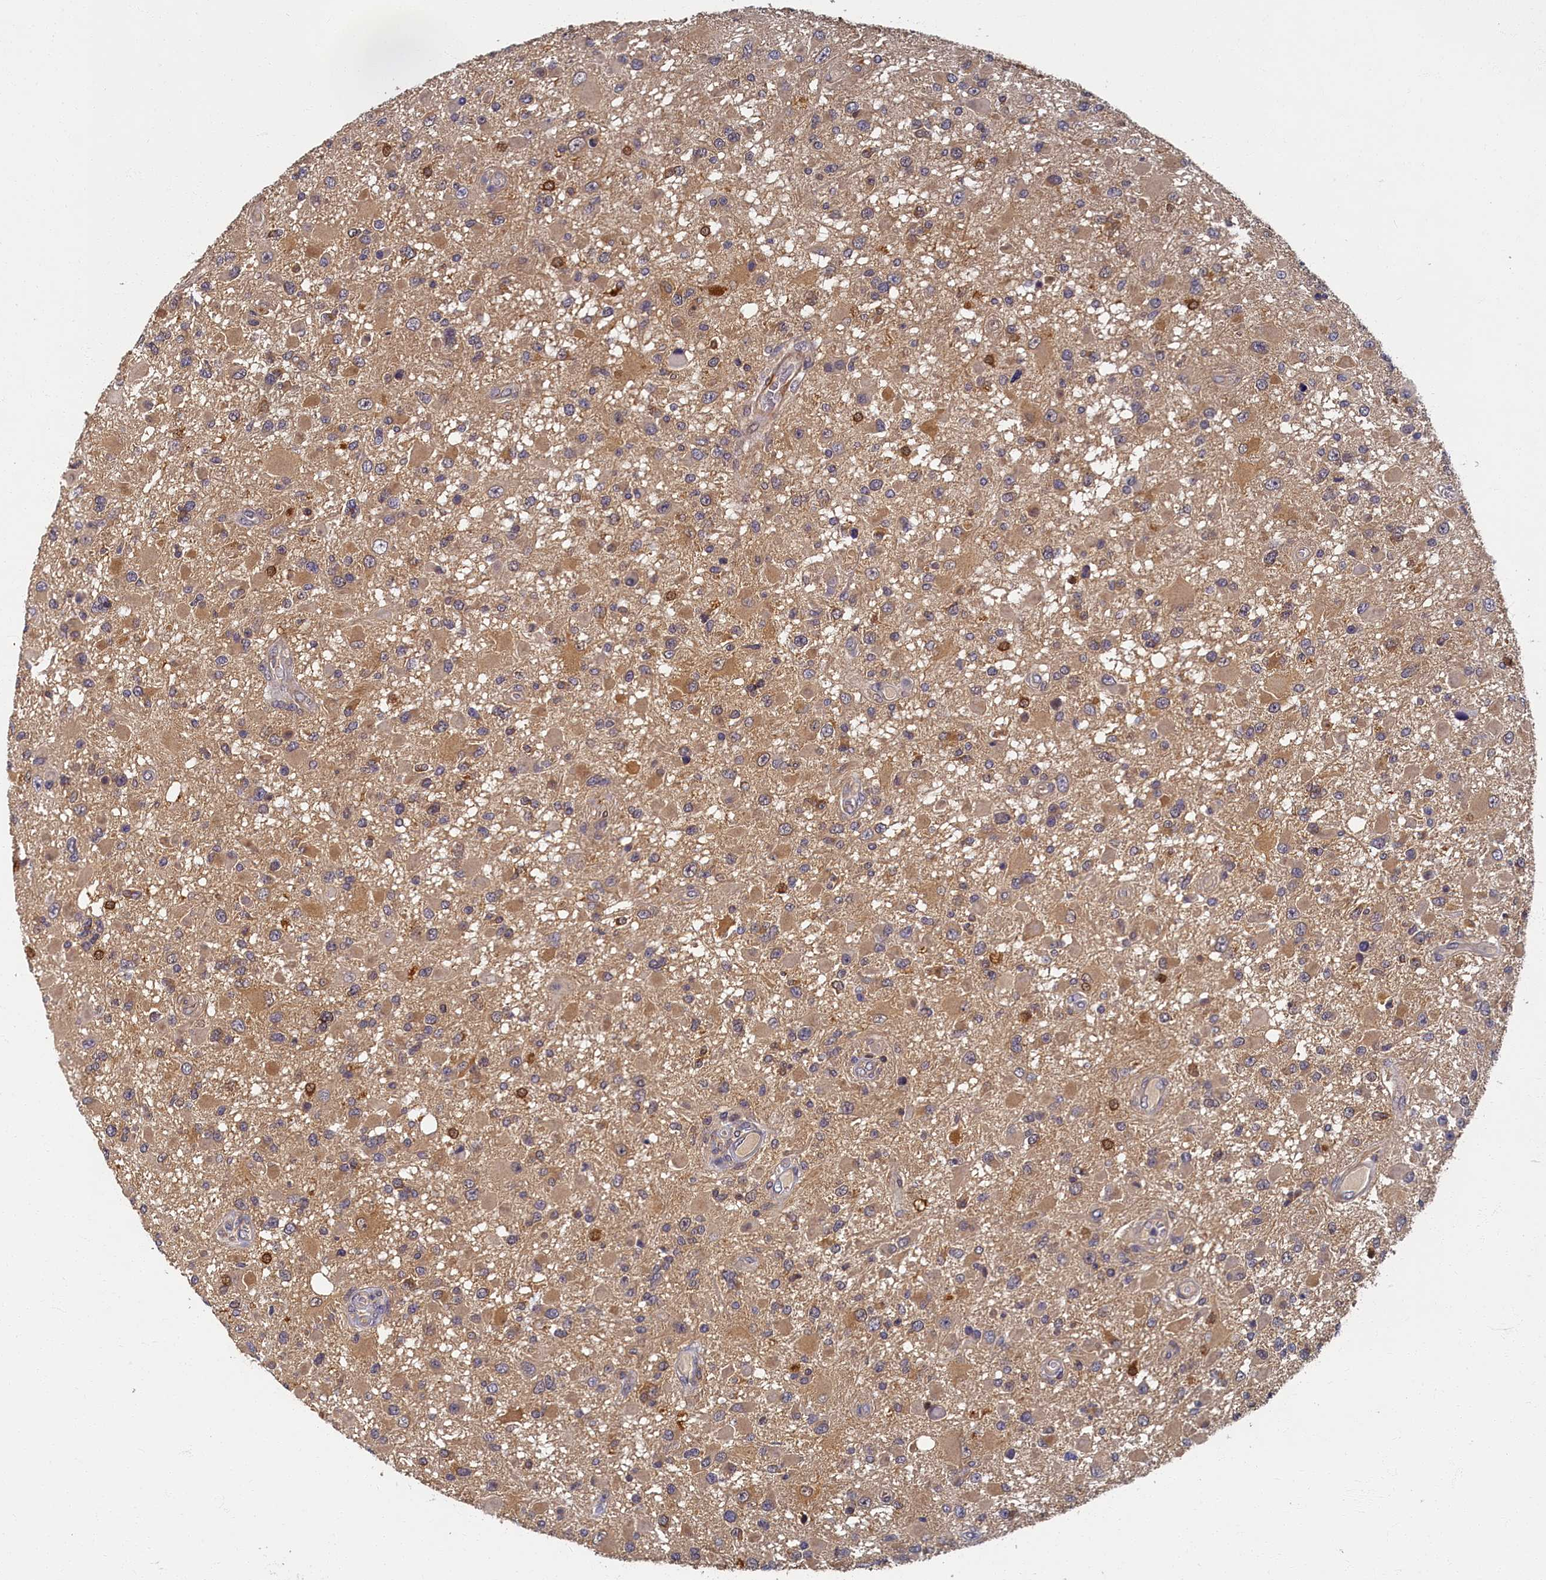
{"staining": {"intensity": "moderate", "quantity": ">75%", "location": "cytoplasmic/membranous"}, "tissue": "glioma", "cell_type": "Tumor cells", "image_type": "cancer", "snomed": [{"axis": "morphology", "description": "Glioma, malignant, High grade"}, {"axis": "topography", "description": "Brain"}], "caption": "High-magnification brightfield microscopy of glioma stained with DAB (brown) and counterstained with hematoxylin (blue). tumor cells exhibit moderate cytoplasmic/membranous positivity is seen in about>75% of cells.", "gene": "TBCB", "patient": {"sex": "male", "age": 53}}